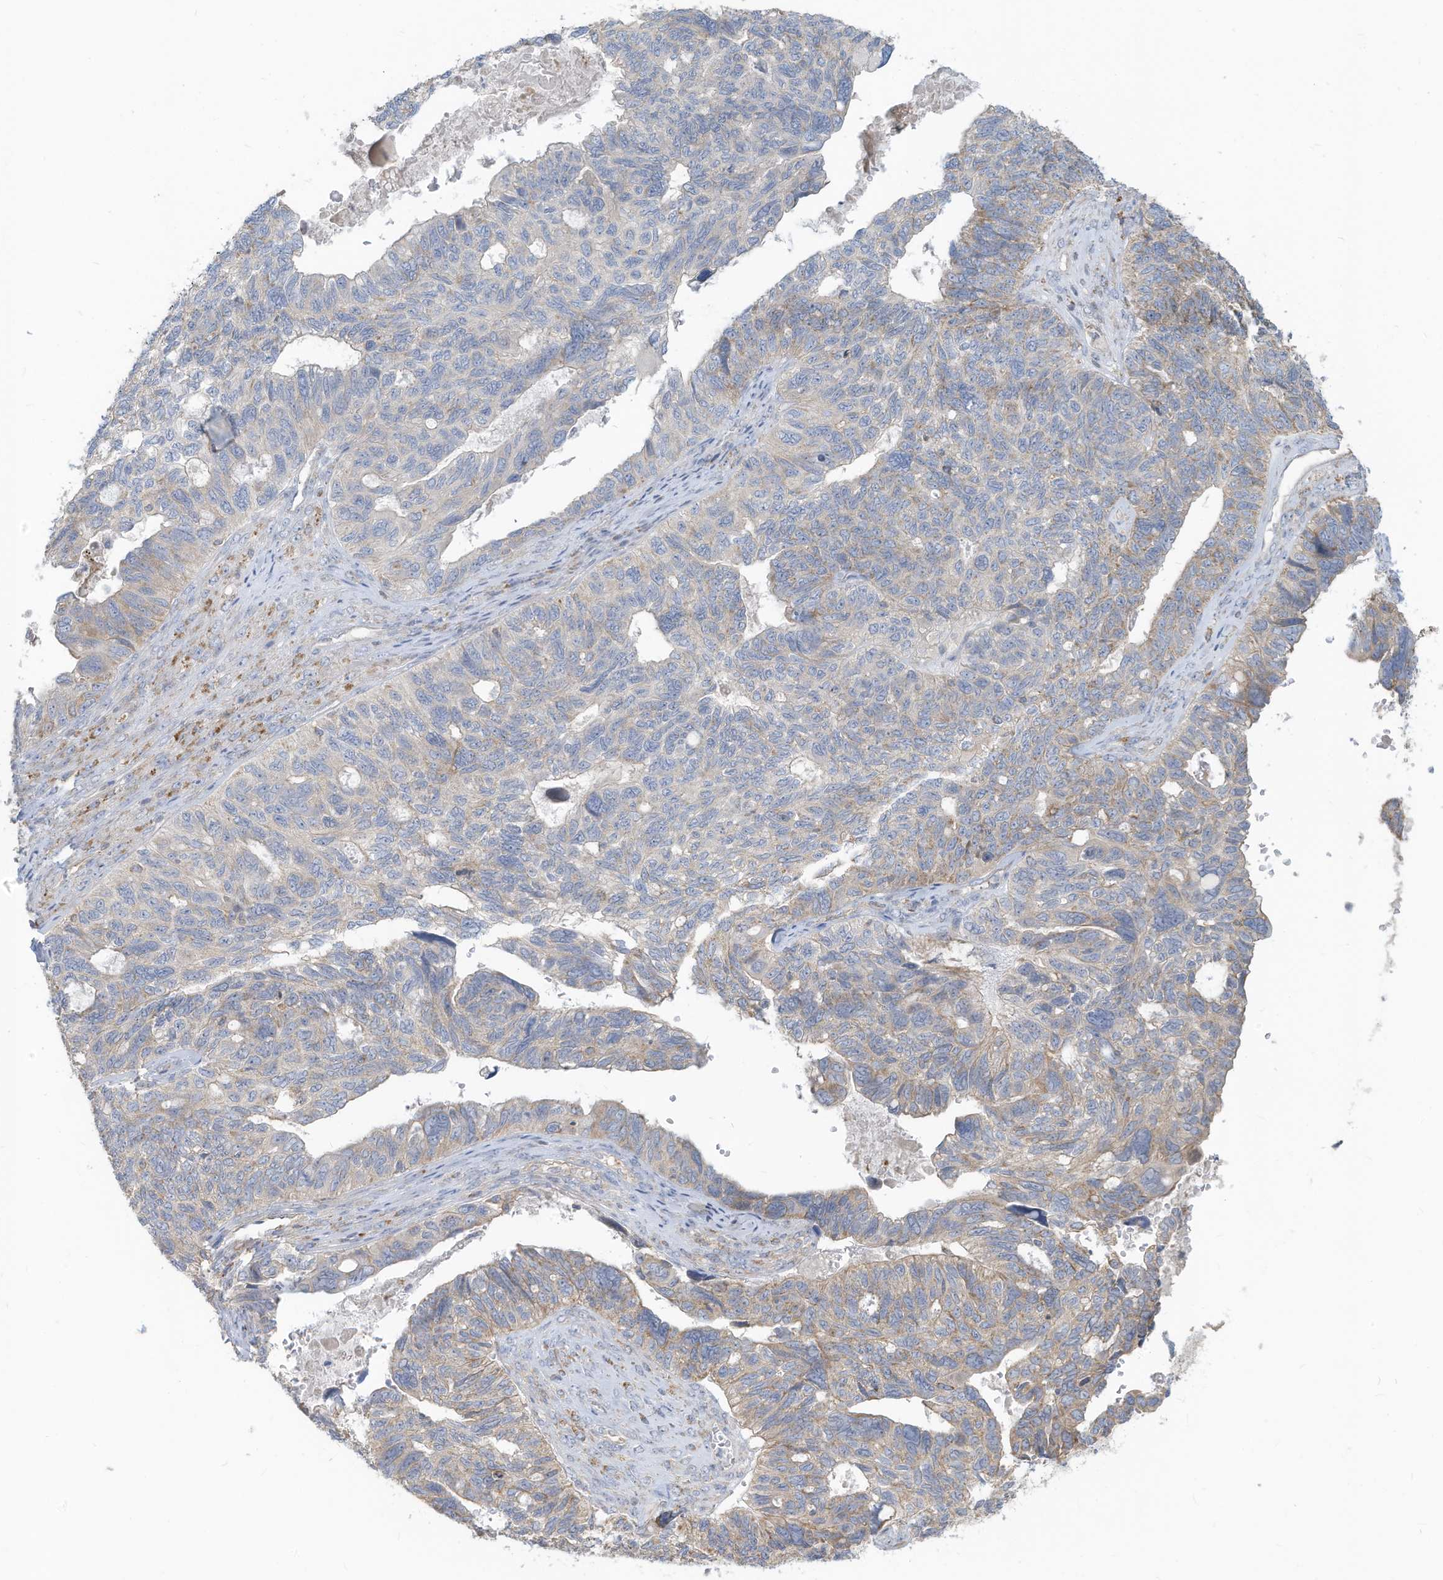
{"staining": {"intensity": "weak", "quantity": "<25%", "location": "cytoplasmic/membranous"}, "tissue": "ovarian cancer", "cell_type": "Tumor cells", "image_type": "cancer", "snomed": [{"axis": "morphology", "description": "Cystadenocarcinoma, serous, NOS"}, {"axis": "topography", "description": "Ovary"}], "caption": "A micrograph of serous cystadenocarcinoma (ovarian) stained for a protein demonstrates no brown staining in tumor cells.", "gene": "GTPBP2", "patient": {"sex": "female", "age": 79}}